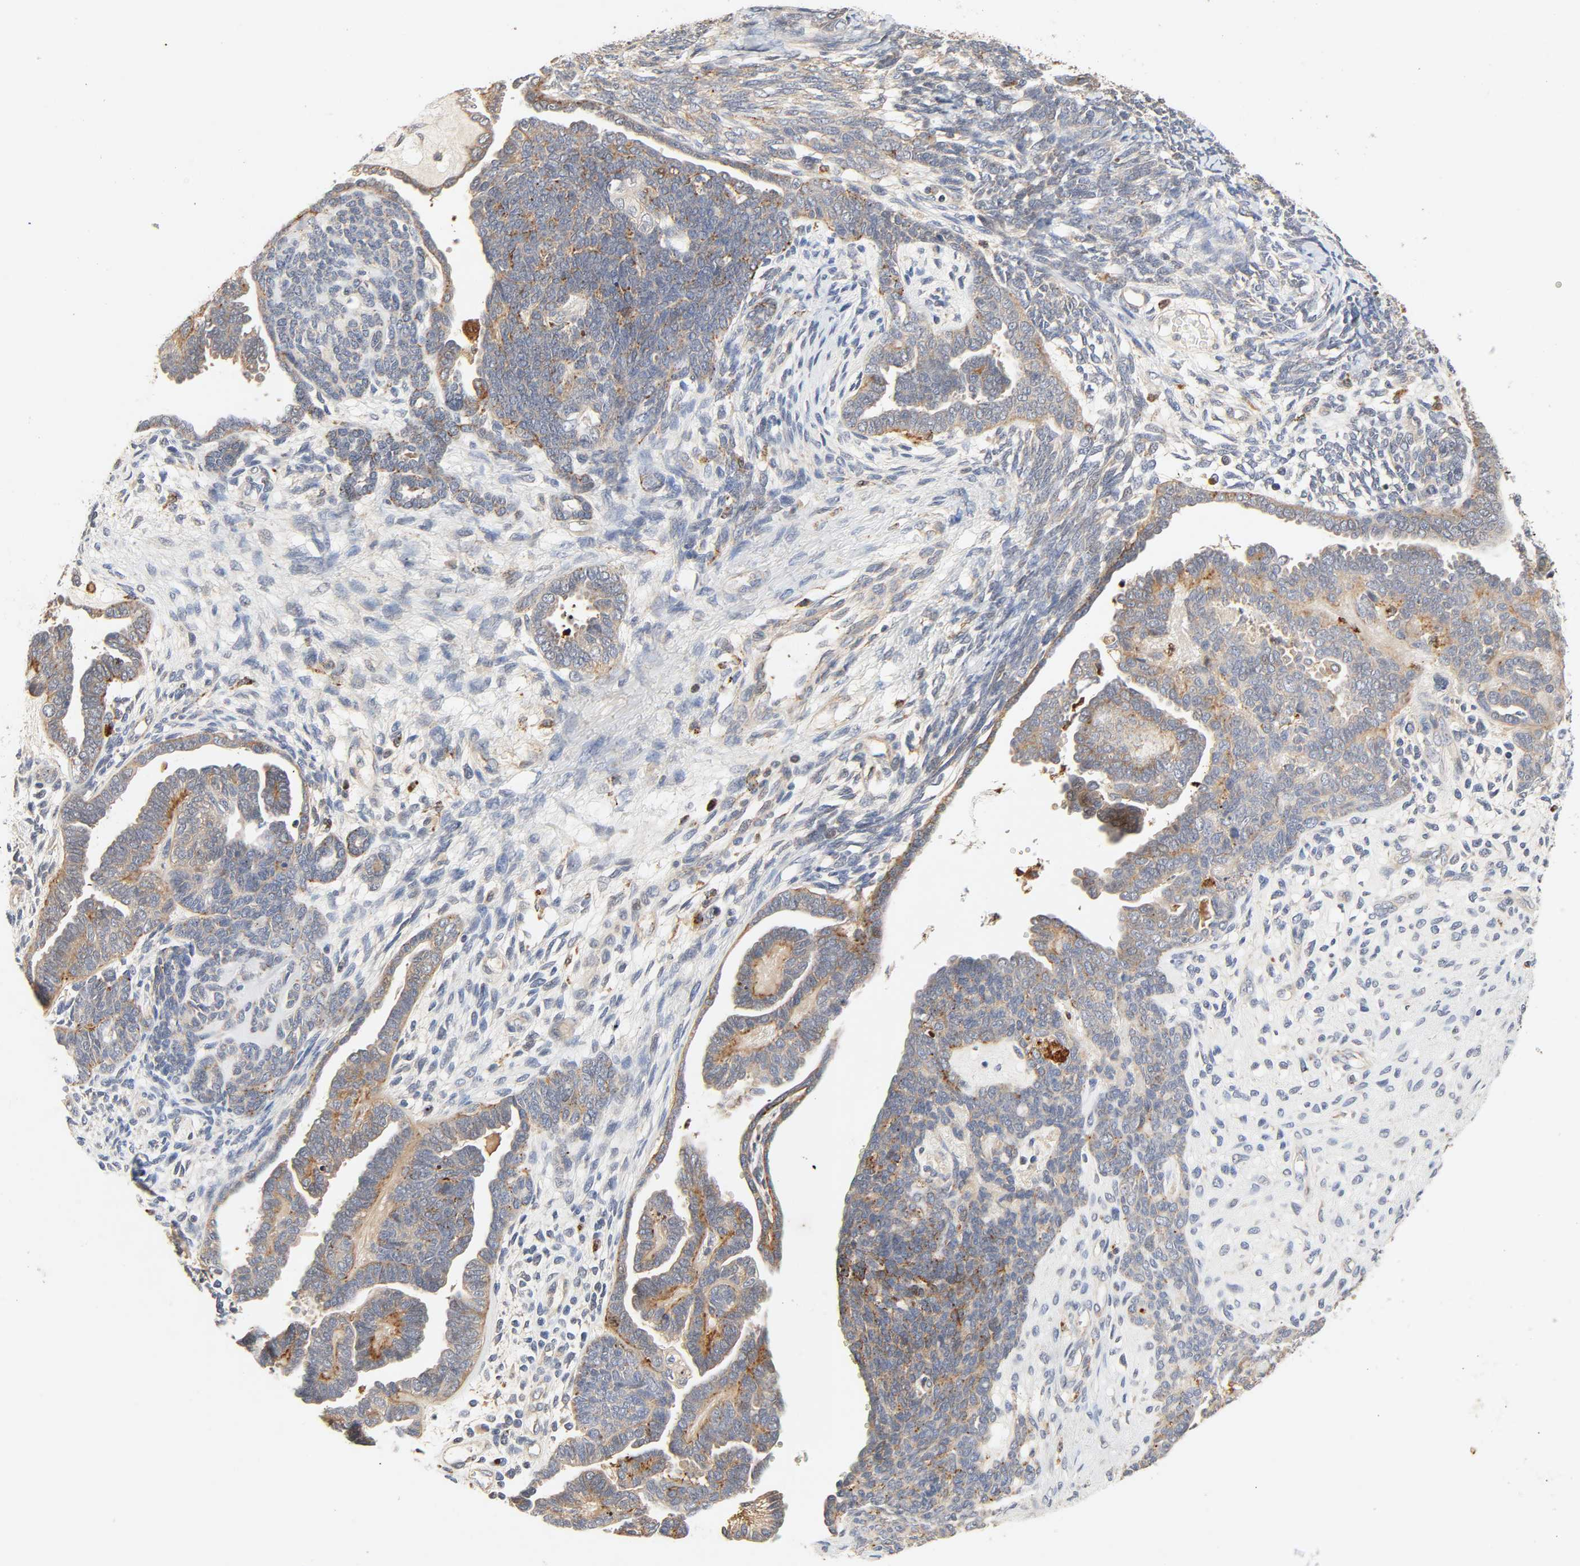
{"staining": {"intensity": "moderate", "quantity": ">75%", "location": "cytoplasmic/membranous"}, "tissue": "endometrial cancer", "cell_type": "Tumor cells", "image_type": "cancer", "snomed": [{"axis": "morphology", "description": "Neoplasm, malignant, NOS"}, {"axis": "topography", "description": "Endometrium"}], "caption": "A brown stain labels moderate cytoplasmic/membranous staining of a protein in human neoplasm (malignant) (endometrial) tumor cells. The protein is shown in brown color, while the nuclei are stained blue.", "gene": "MAPK6", "patient": {"sex": "female", "age": 74}}